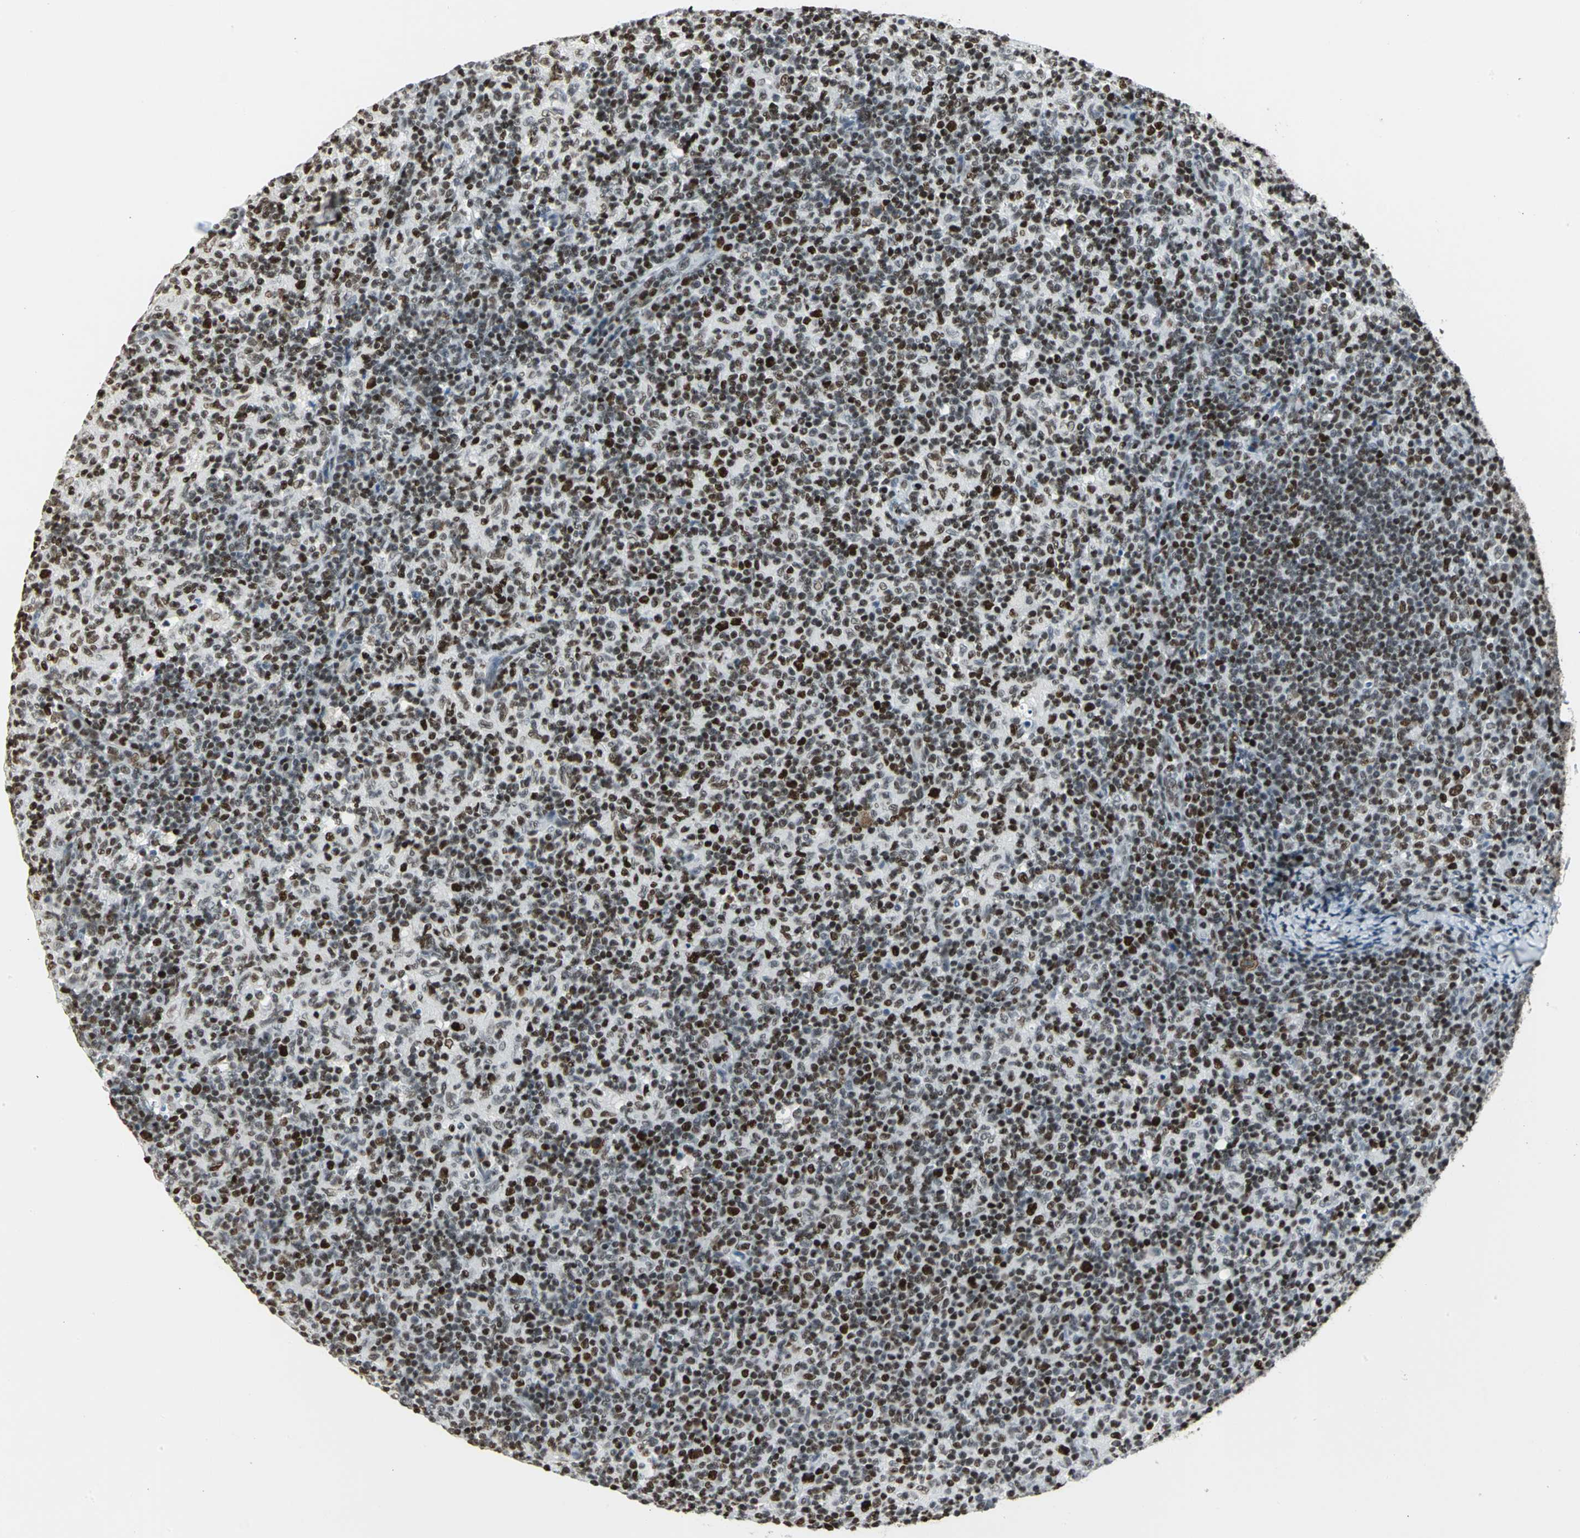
{"staining": {"intensity": "strong", "quantity": ">75%", "location": "nuclear"}, "tissue": "lymph node", "cell_type": "Germinal center cells", "image_type": "normal", "snomed": [{"axis": "morphology", "description": "Normal tissue, NOS"}, {"axis": "morphology", "description": "Inflammation, NOS"}, {"axis": "topography", "description": "Lymph node"}], "caption": "An immunohistochemistry histopathology image of benign tissue is shown. Protein staining in brown highlights strong nuclear positivity in lymph node within germinal center cells. (Stains: DAB (3,3'-diaminobenzidine) in brown, nuclei in blue, Microscopy: brightfield microscopy at high magnification).", "gene": "HNRNPD", "patient": {"sex": "male", "age": 55}}